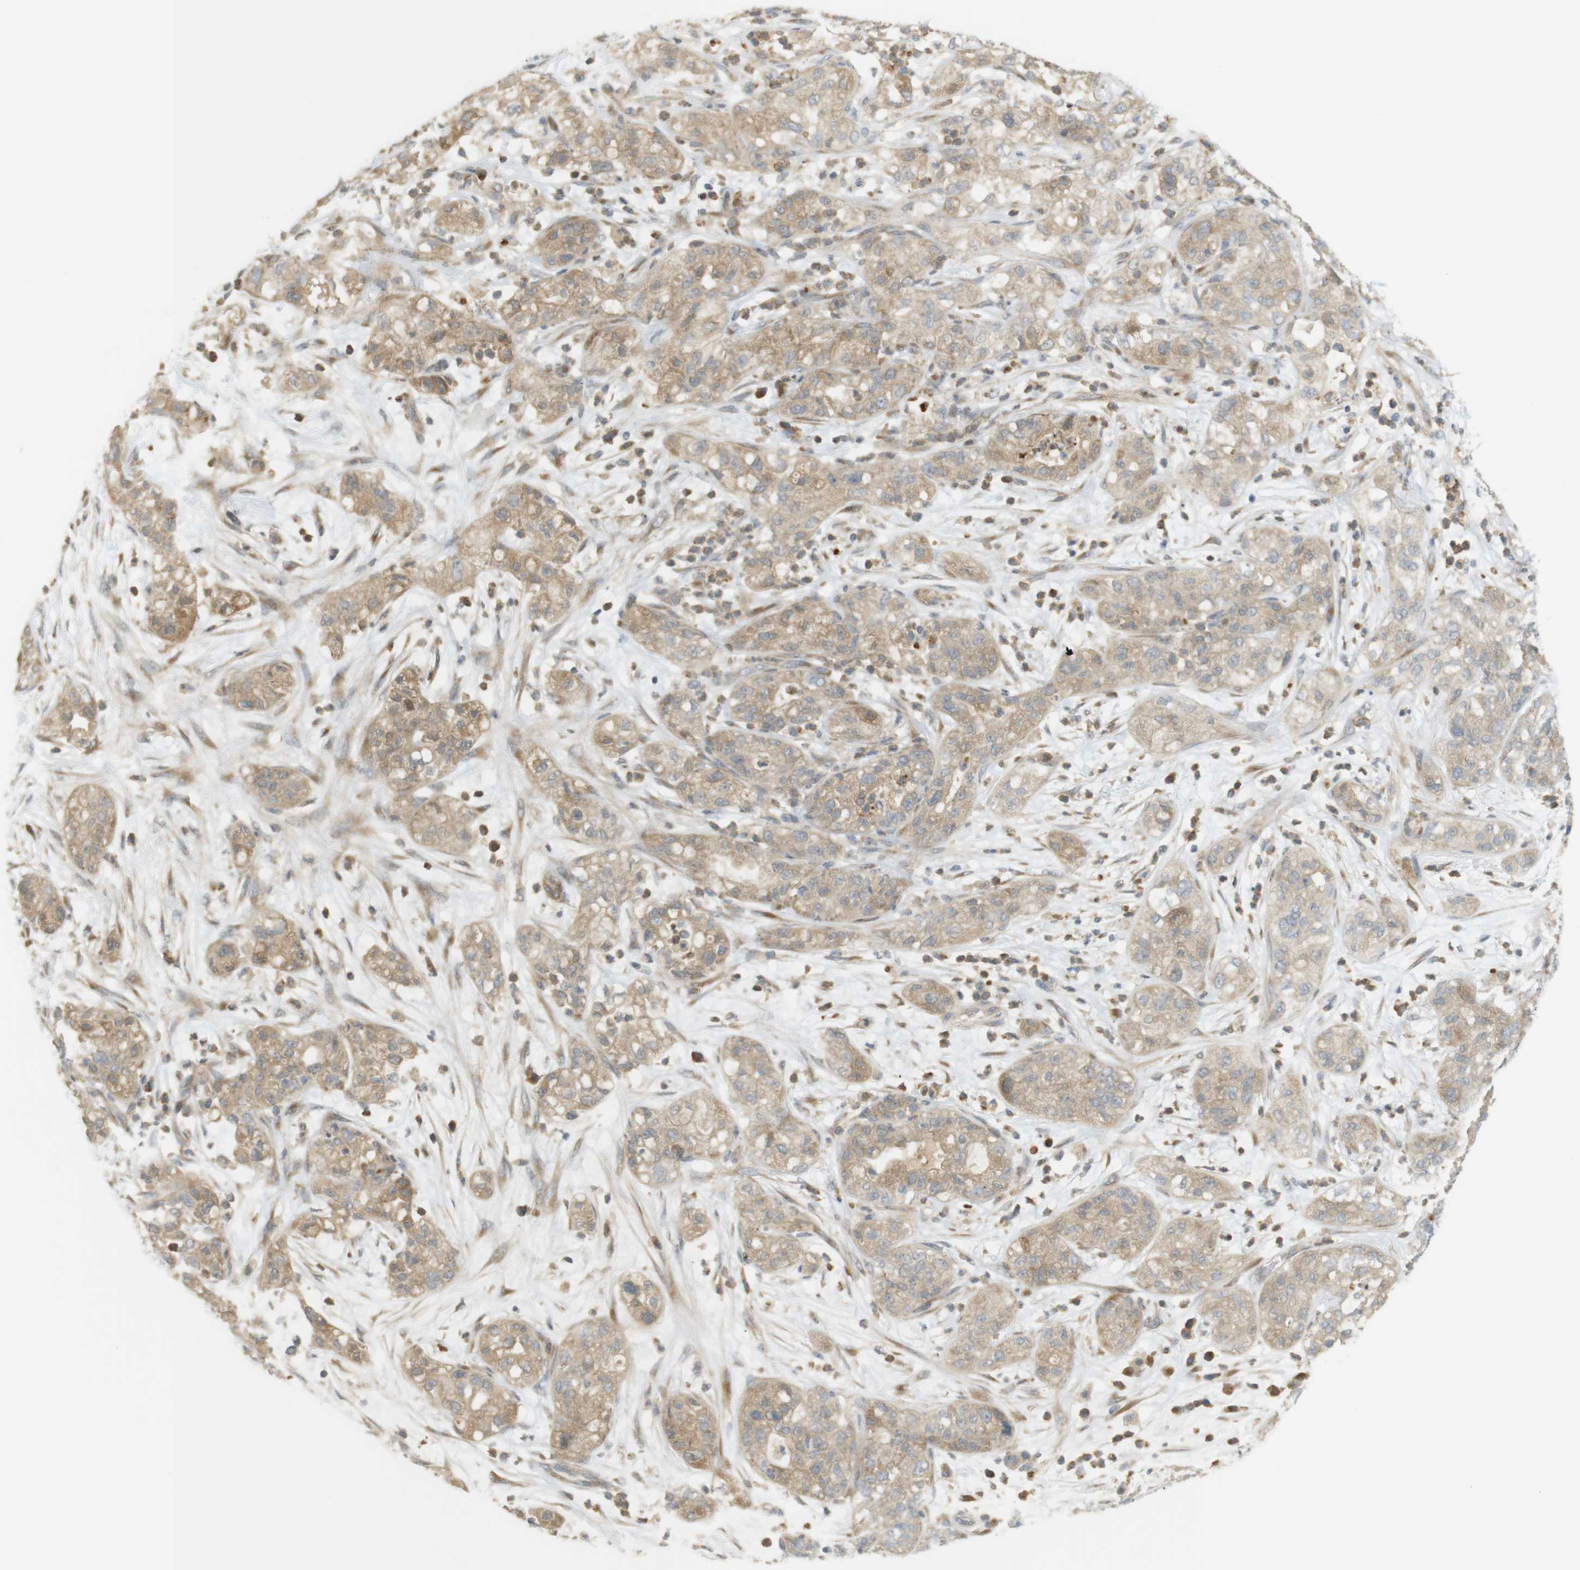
{"staining": {"intensity": "weak", "quantity": ">75%", "location": "cytoplasmic/membranous"}, "tissue": "pancreatic cancer", "cell_type": "Tumor cells", "image_type": "cancer", "snomed": [{"axis": "morphology", "description": "Adenocarcinoma, NOS"}, {"axis": "topography", "description": "Pancreas"}], "caption": "An image showing weak cytoplasmic/membranous expression in approximately >75% of tumor cells in pancreatic cancer (adenocarcinoma), as visualized by brown immunohistochemical staining.", "gene": "CLRN3", "patient": {"sex": "female", "age": 78}}